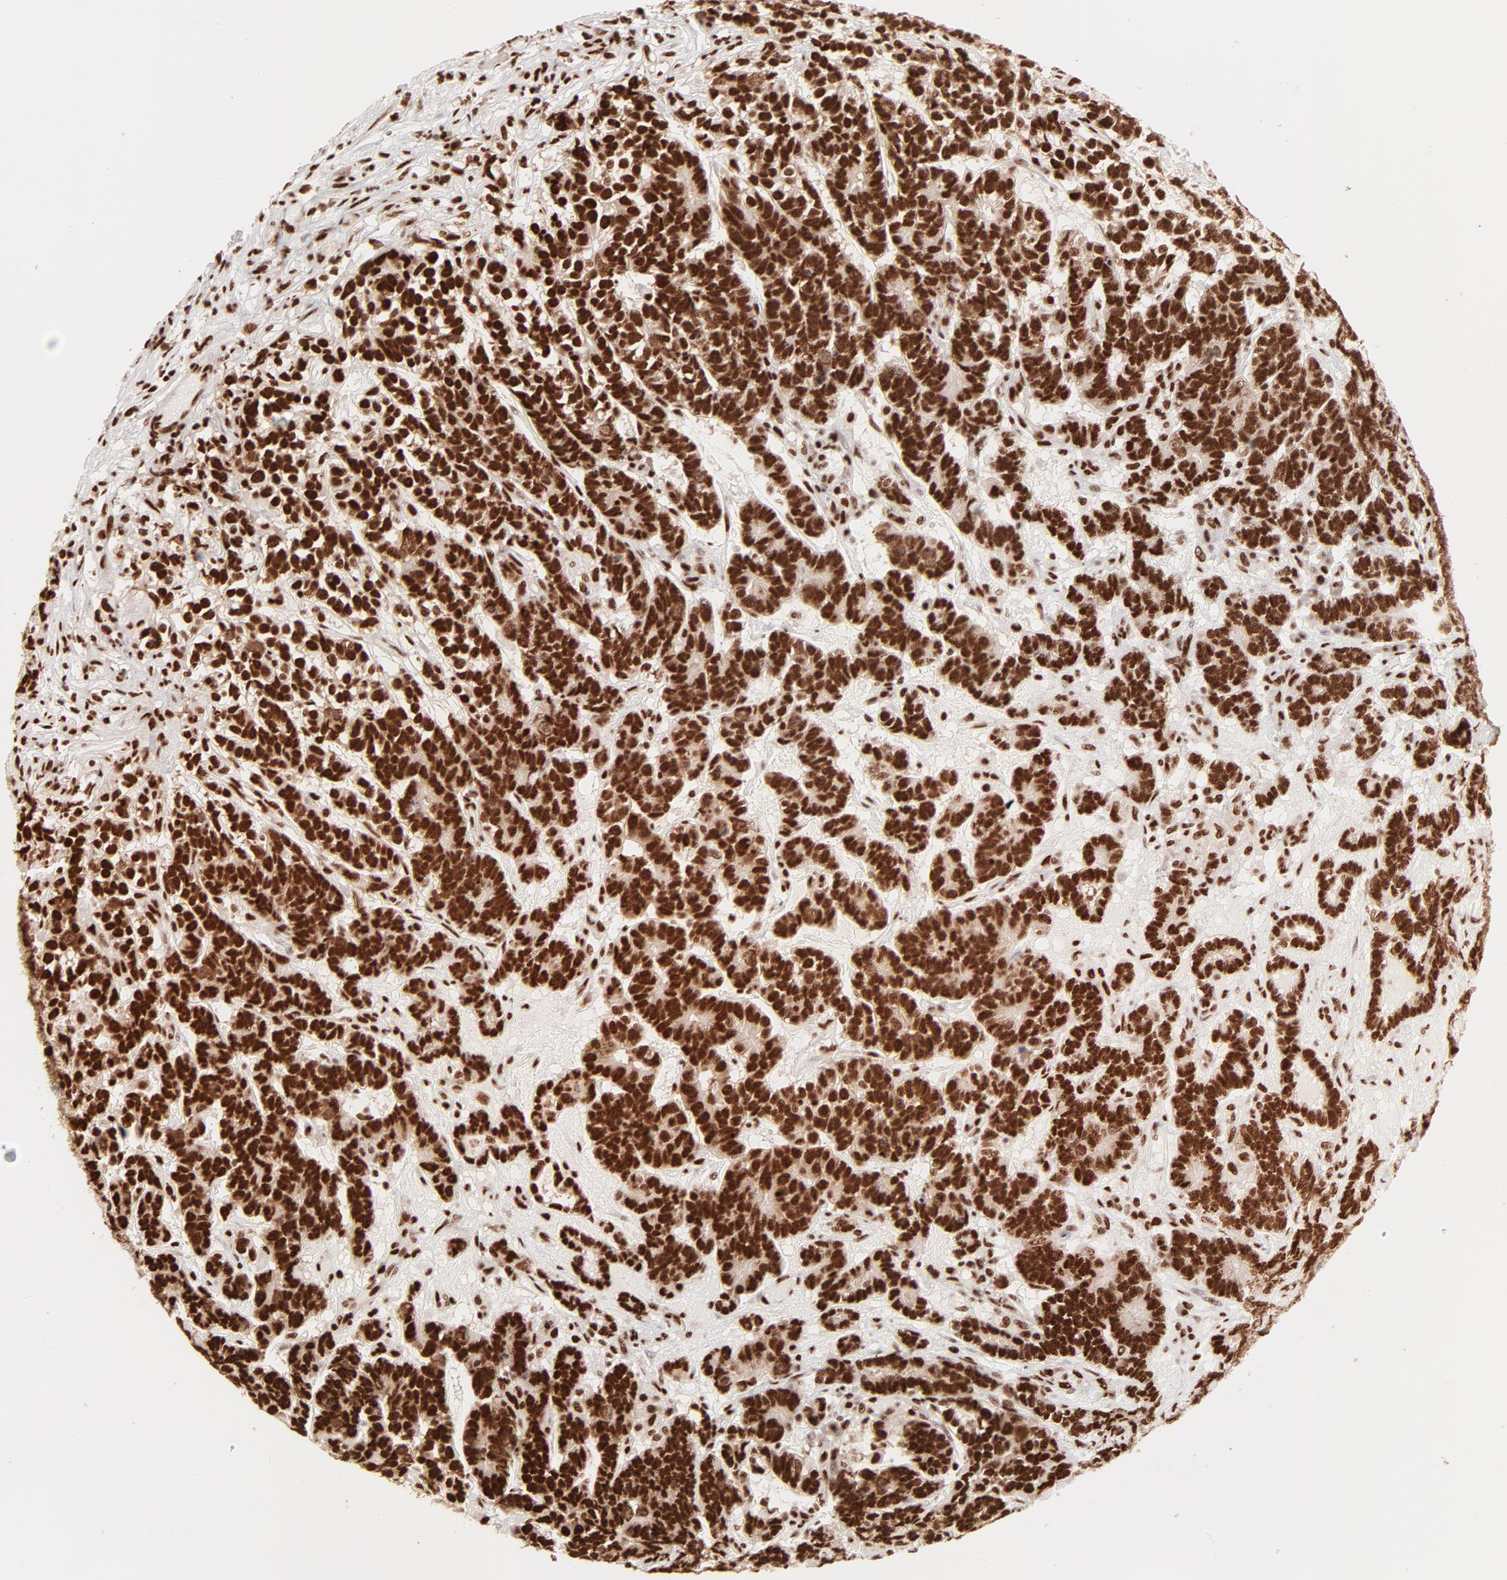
{"staining": {"intensity": "strong", "quantity": ">75%", "location": "nuclear"}, "tissue": "testis cancer", "cell_type": "Tumor cells", "image_type": "cancer", "snomed": [{"axis": "morphology", "description": "Carcinoma, Embryonal, NOS"}, {"axis": "topography", "description": "Testis"}], "caption": "The immunohistochemical stain shows strong nuclear staining in tumor cells of testis cancer (embryonal carcinoma) tissue. Using DAB (brown) and hematoxylin (blue) stains, captured at high magnification using brightfield microscopy.", "gene": "TARDBP", "patient": {"sex": "male", "age": 26}}